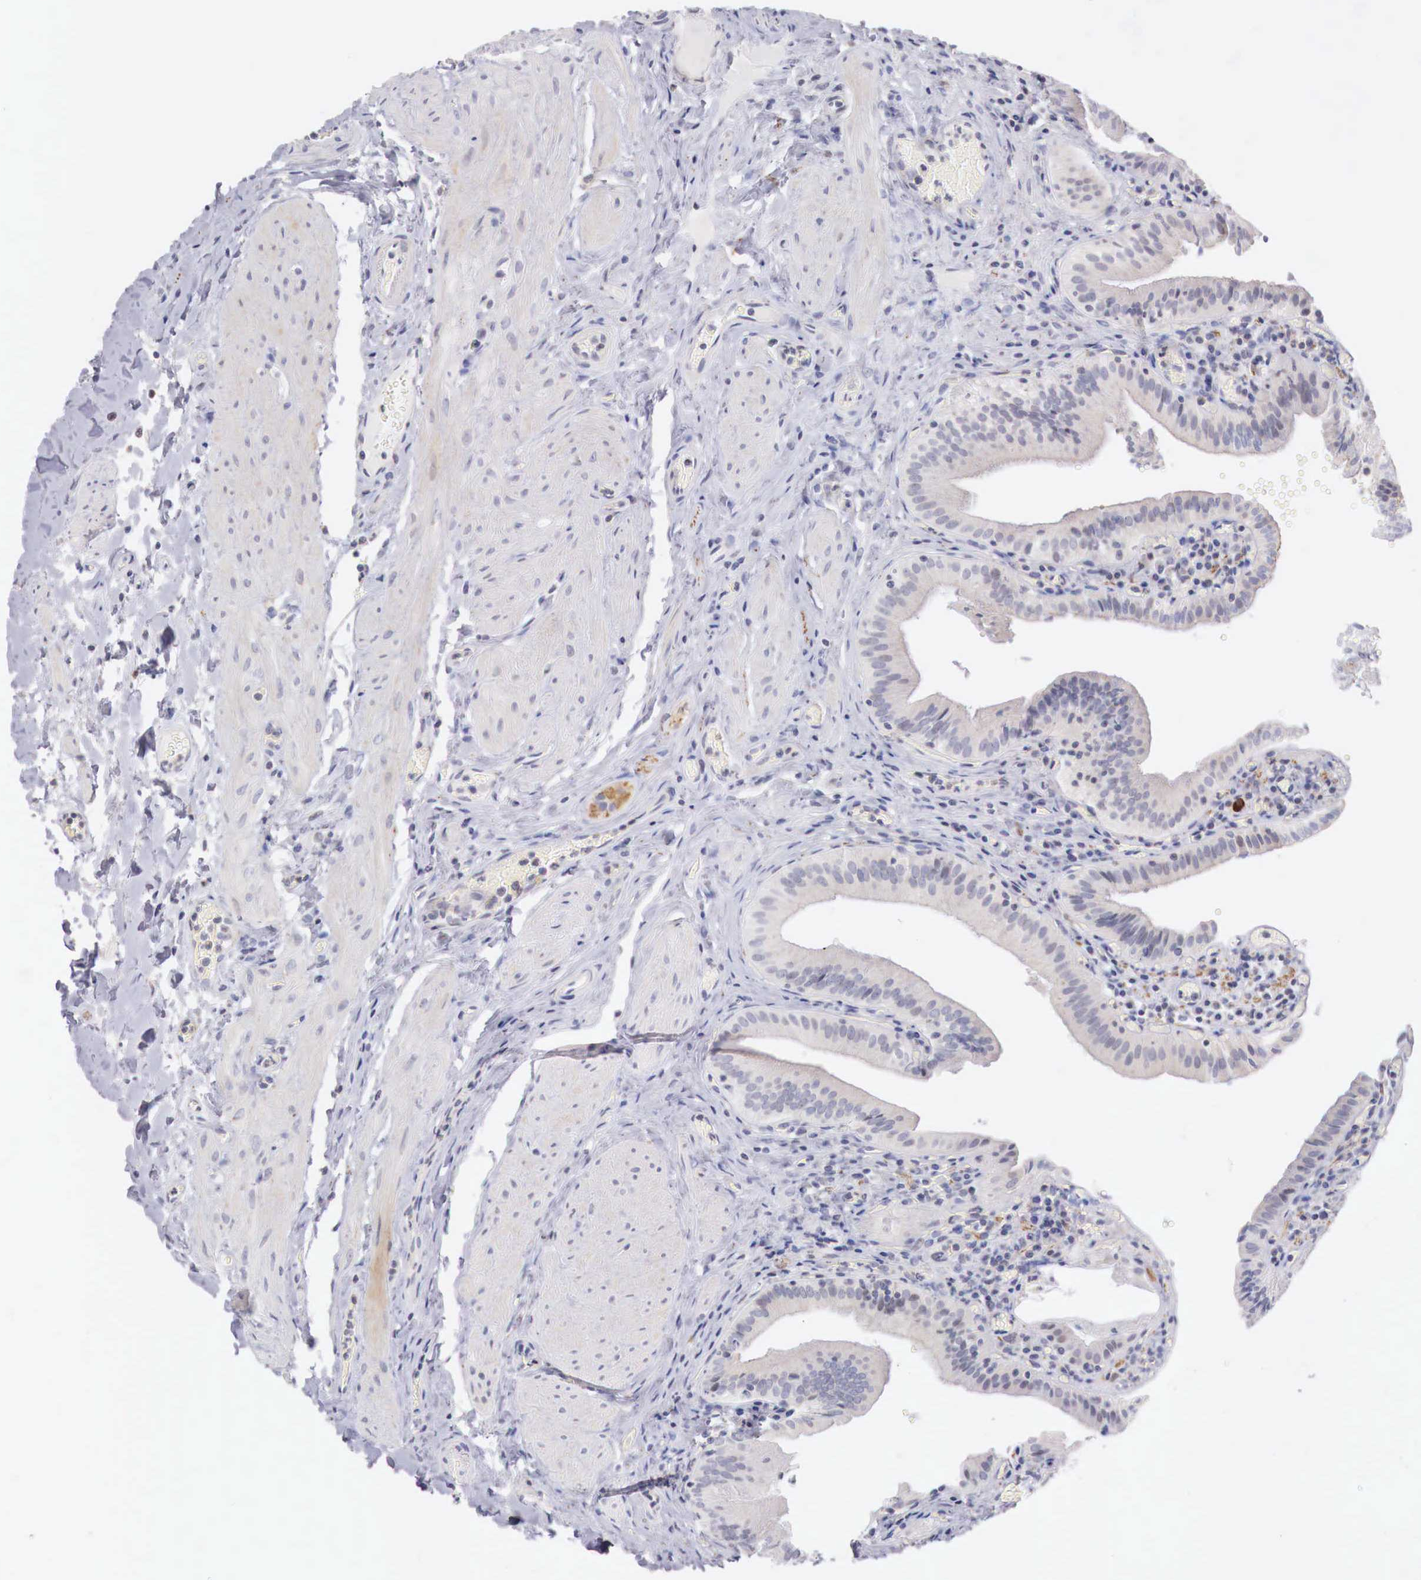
{"staining": {"intensity": "negative", "quantity": "none", "location": "none"}, "tissue": "gallbladder", "cell_type": "Glandular cells", "image_type": "normal", "snomed": [{"axis": "morphology", "description": "Normal tissue, NOS"}, {"axis": "topography", "description": "Gallbladder"}], "caption": "There is no significant positivity in glandular cells of gallbladder. (Brightfield microscopy of DAB immunohistochemistry at high magnification).", "gene": "TRIM13", "patient": {"sex": "female", "age": 76}}